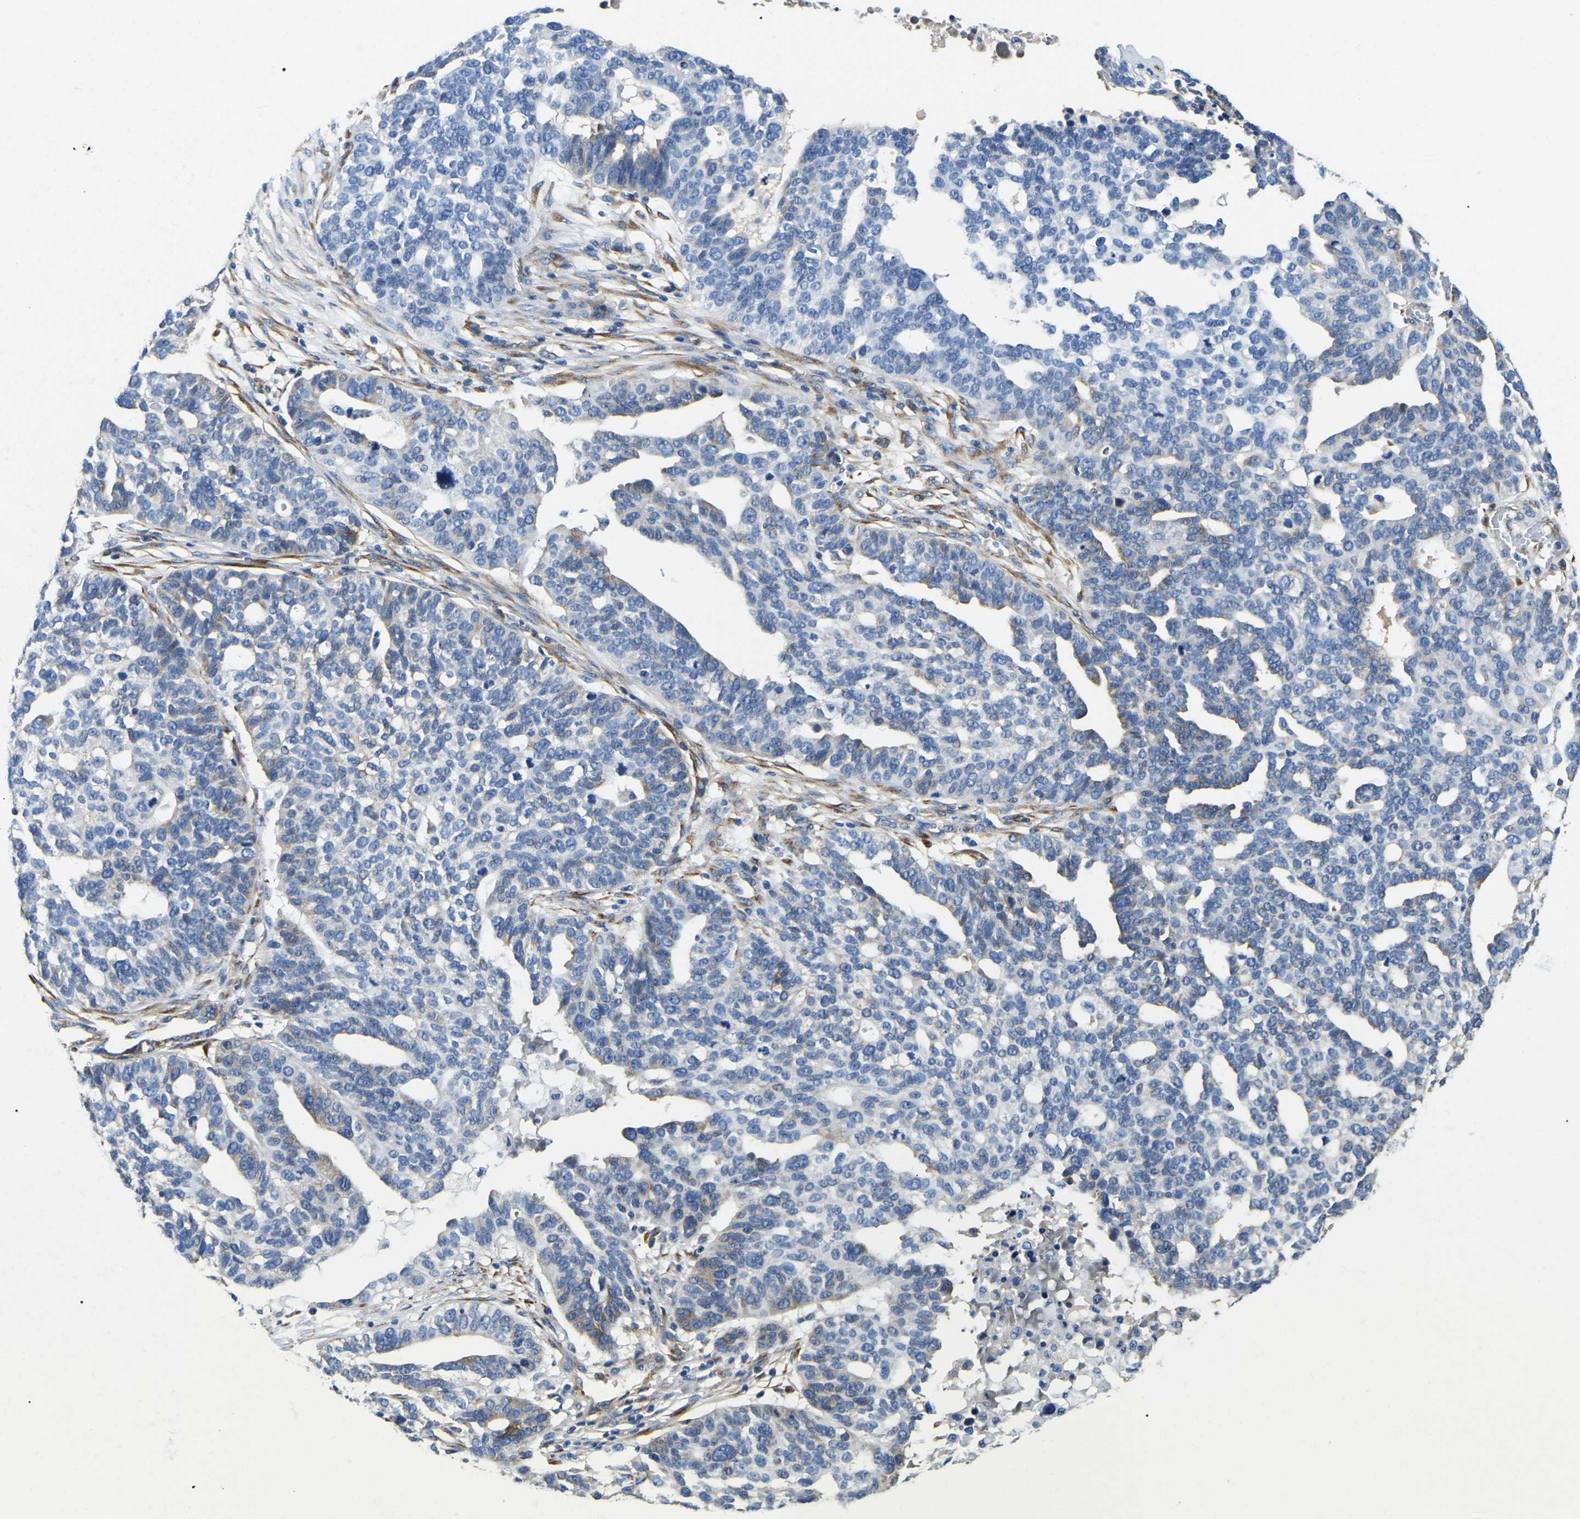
{"staining": {"intensity": "negative", "quantity": "none", "location": "none"}, "tissue": "ovarian cancer", "cell_type": "Tumor cells", "image_type": "cancer", "snomed": [{"axis": "morphology", "description": "Cystadenocarcinoma, serous, NOS"}, {"axis": "topography", "description": "Ovary"}], "caption": "An immunohistochemistry micrograph of serous cystadenocarcinoma (ovarian) is shown. There is no staining in tumor cells of serous cystadenocarcinoma (ovarian).", "gene": "DUSP8", "patient": {"sex": "female", "age": 59}}